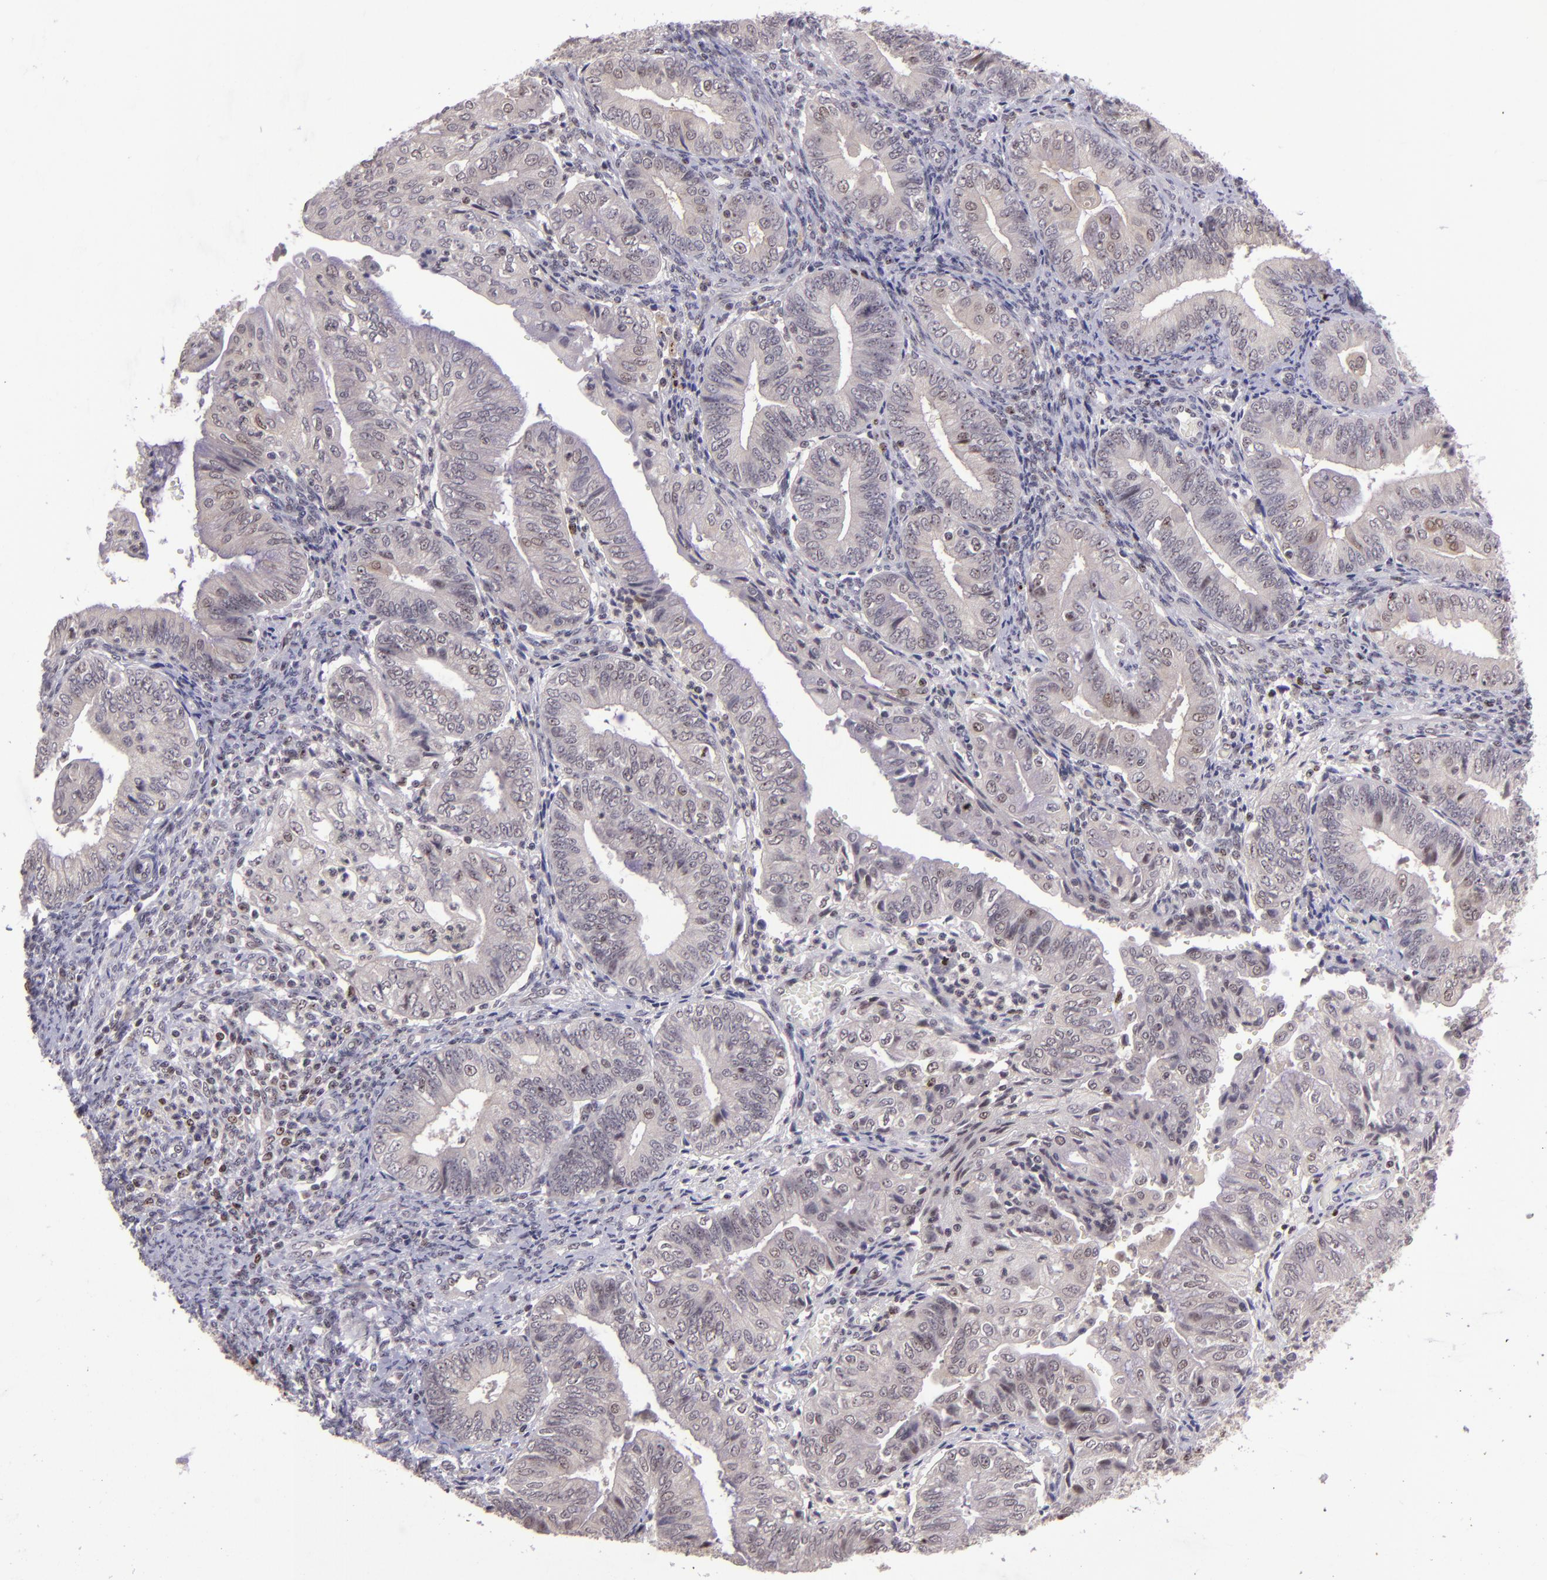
{"staining": {"intensity": "weak", "quantity": "<25%", "location": "cytoplasmic/membranous,nuclear"}, "tissue": "endometrial cancer", "cell_type": "Tumor cells", "image_type": "cancer", "snomed": [{"axis": "morphology", "description": "Adenocarcinoma, NOS"}, {"axis": "topography", "description": "Endometrium"}], "caption": "Photomicrograph shows no protein positivity in tumor cells of endometrial cancer (adenocarcinoma) tissue. (DAB (3,3'-diaminobenzidine) immunohistochemistry (IHC) visualized using brightfield microscopy, high magnification).", "gene": "PCNX4", "patient": {"sex": "female", "age": 55}}